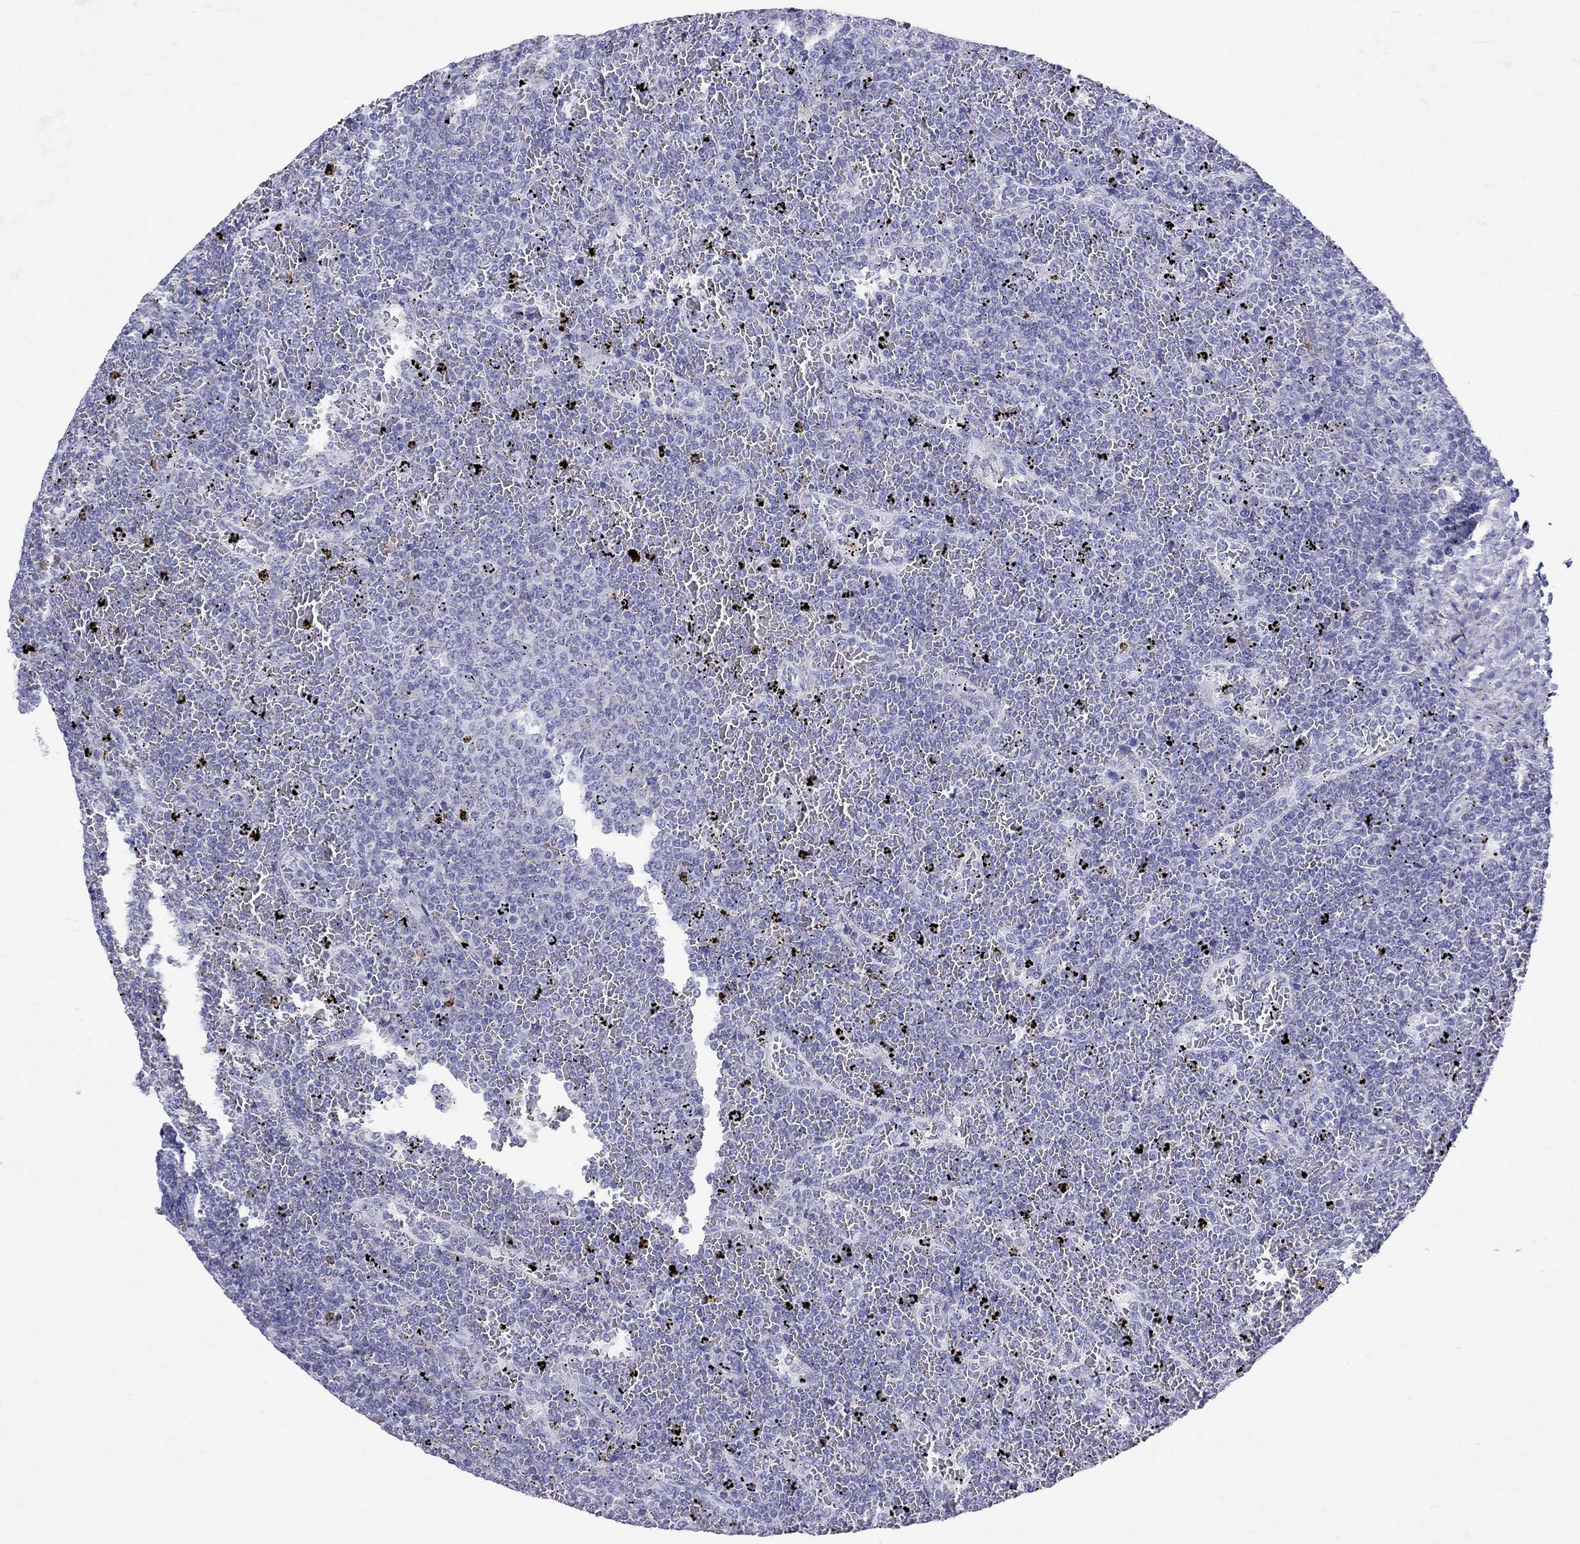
{"staining": {"intensity": "negative", "quantity": "none", "location": "none"}, "tissue": "lymphoma", "cell_type": "Tumor cells", "image_type": "cancer", "snomed": [{"axis": "morphology", "description": "Malignant lymphoma, non-Hodgkin's type, Low grade"}, {"axis": "topography", "description": "Spleen"}], "caption": "This histopathology image is of lymphoma stained with immunohistochemistry (IHC) to label a protein in brown with the nuclei are counter-stained blue. There is no positivity in tumor cells.", "gene": "HLA-DQB2", "patient": {"sex": "female", "age": 77}}